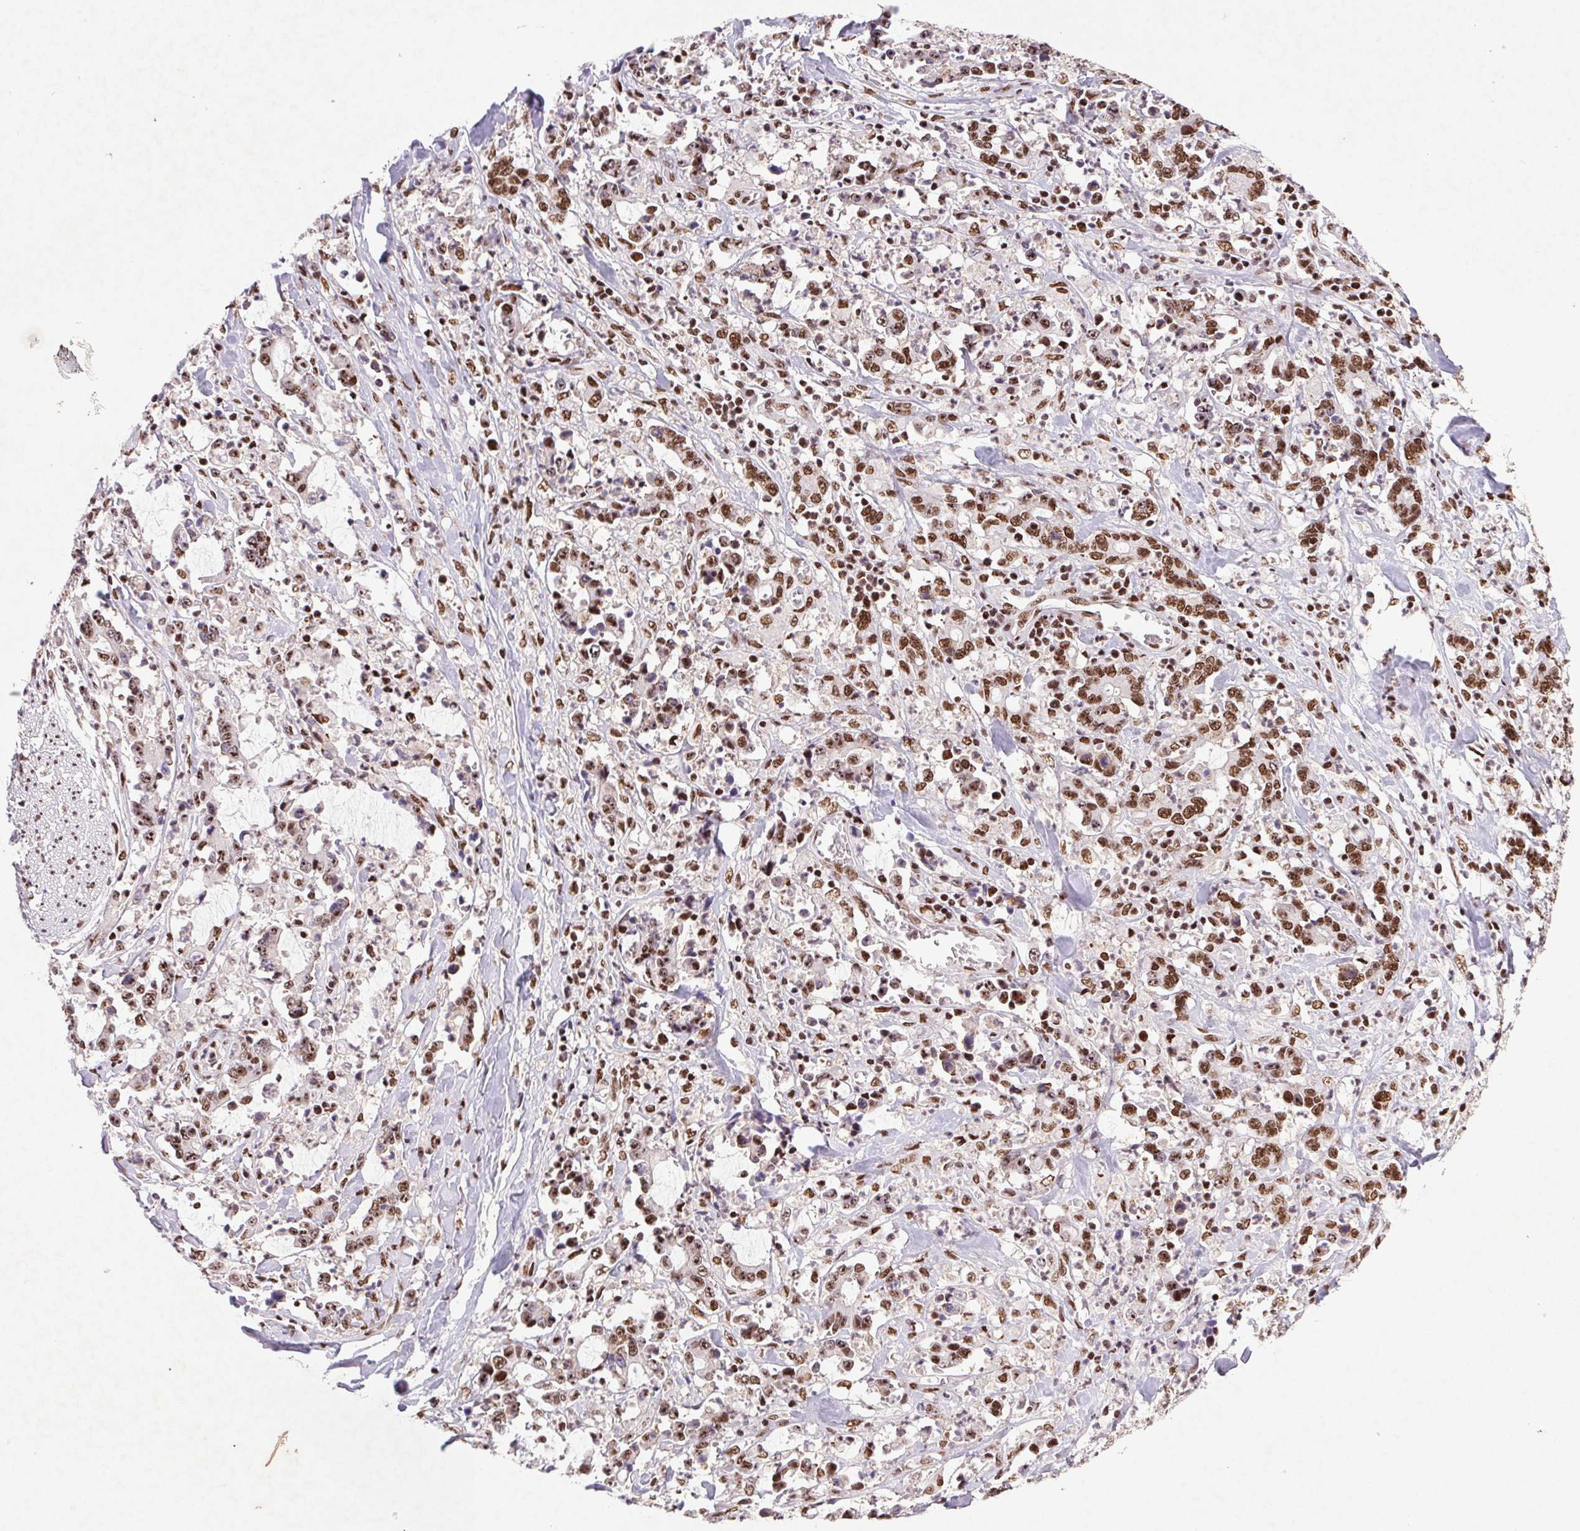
{"staining": {"intensity": "moderate", "quantity": ">75%", "location": "nuclear"}, "tissue": "stomach cancer", "cell_type": "Tumor cells", "image_type": "cancer", "snomed": [{"axis": "morphology", "description": "Adenocarcinoma, NOS"}, {"axis": "topography", "description": "Stomach, upper"}], "caption": "Stomach cancer (adenocarcinoma) tissue shows moderate nuclear positivity in about >75% of tumor cells, visualized by immunohistochemistry.", "gene": "LDLRAD4", "patient": {"sex": "male", "age": 68}}